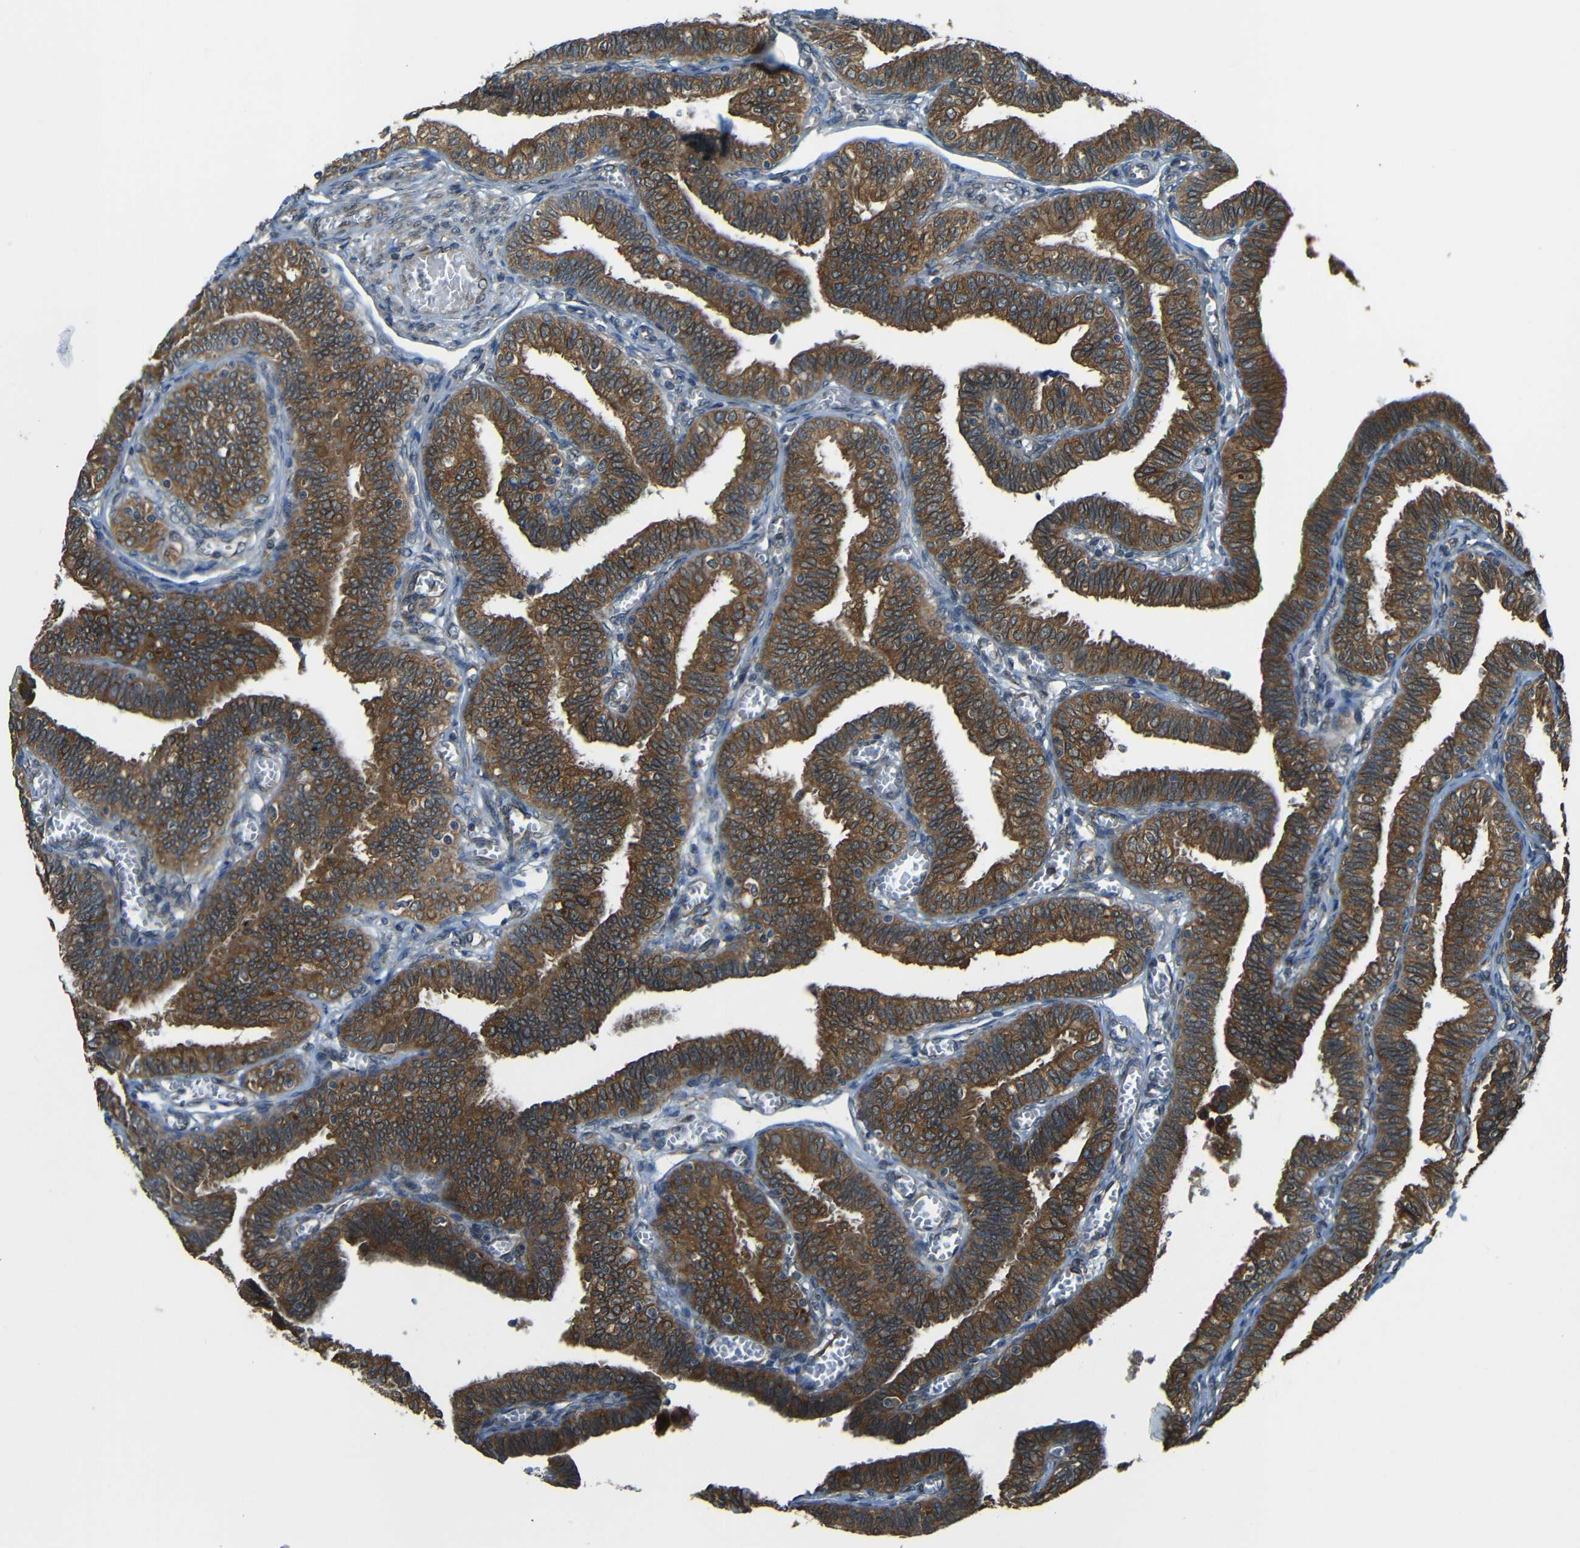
{"staining": {"intensity": "strong", "quantity": "25%-75%", "location": "cytoplasmic/membranous"}, "tissue": "fallopian tube", "cell_type": "Glandular cells", "image_type": "normal", "snomed": [{"axis": "morphology", "description": "Normal tissue, NOS"}, {"axis": "topography", "description": "Fallopian tube"}], "caption": "Immunohistochemistry of unremarkable fallopian tube reveals high levels of strong cytoplasmic/membranous staining in about 25%-75% of glandular cells. (DAB IHC with brightfield microscopy, high magnification).", "gene": "VAPB", "patient": {"sex": "female", "age": 46}}